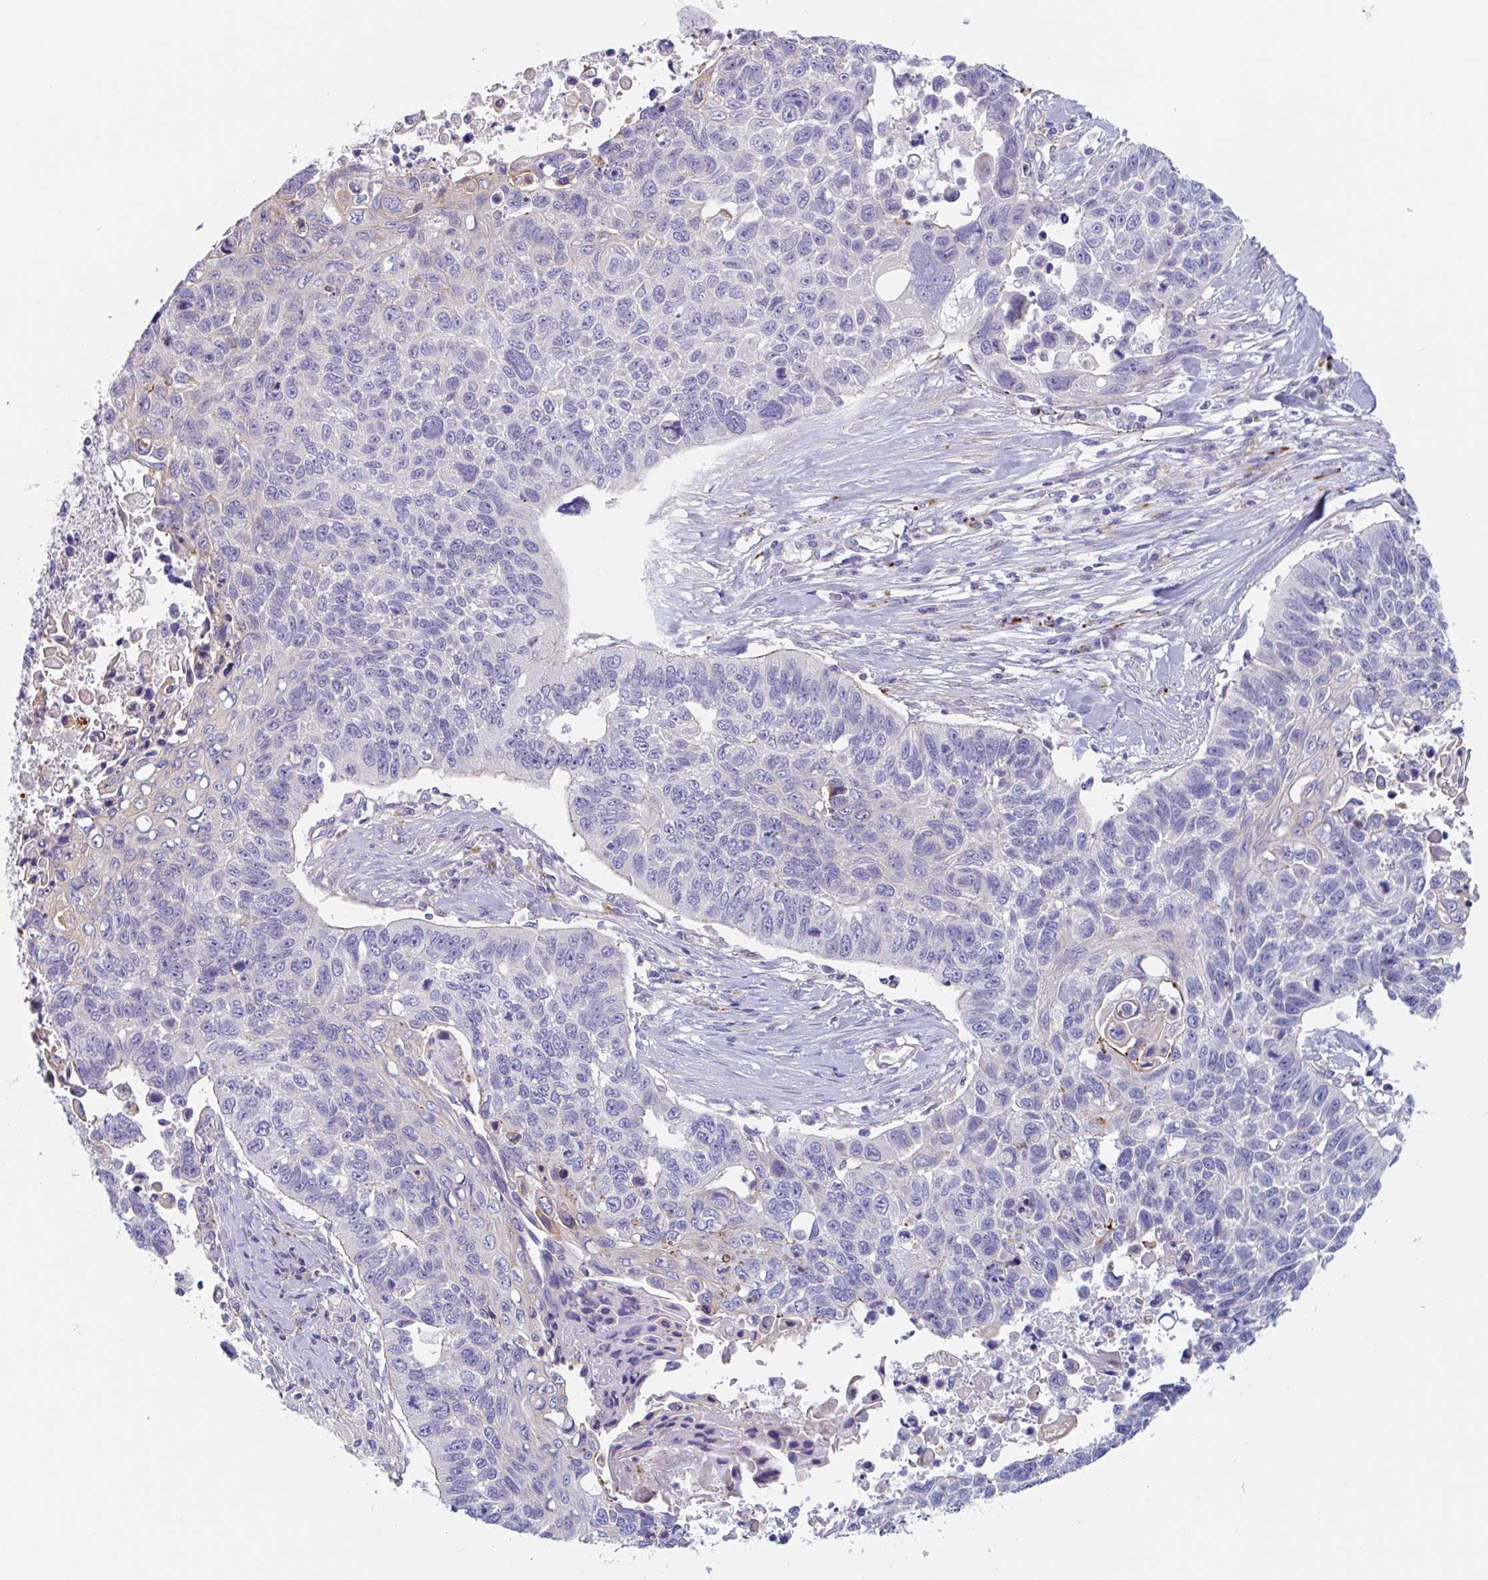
{"staining": {"intensity": "negative", "quantity": "none", "location": "none"}, "tissue": "lung cancer", "cell_type": "Tumor cells", "image_type": "cancer", "snomed": [{"axis": "morphology", "description": "Squamous cell carcinoma, NOS"}, {"axis": "topography", "description": "Lung"}], "caption": "High magnification brightfield microscopy of squamous cell carcinoma (lung) stained with DAB (3,3'-diaminobenzidine) (brown) and counterstained with hematoxylin (blue): tumor cells show no significant staining.", "gene": "LENG9", "patient": {"sex": "male", "age": 62}}